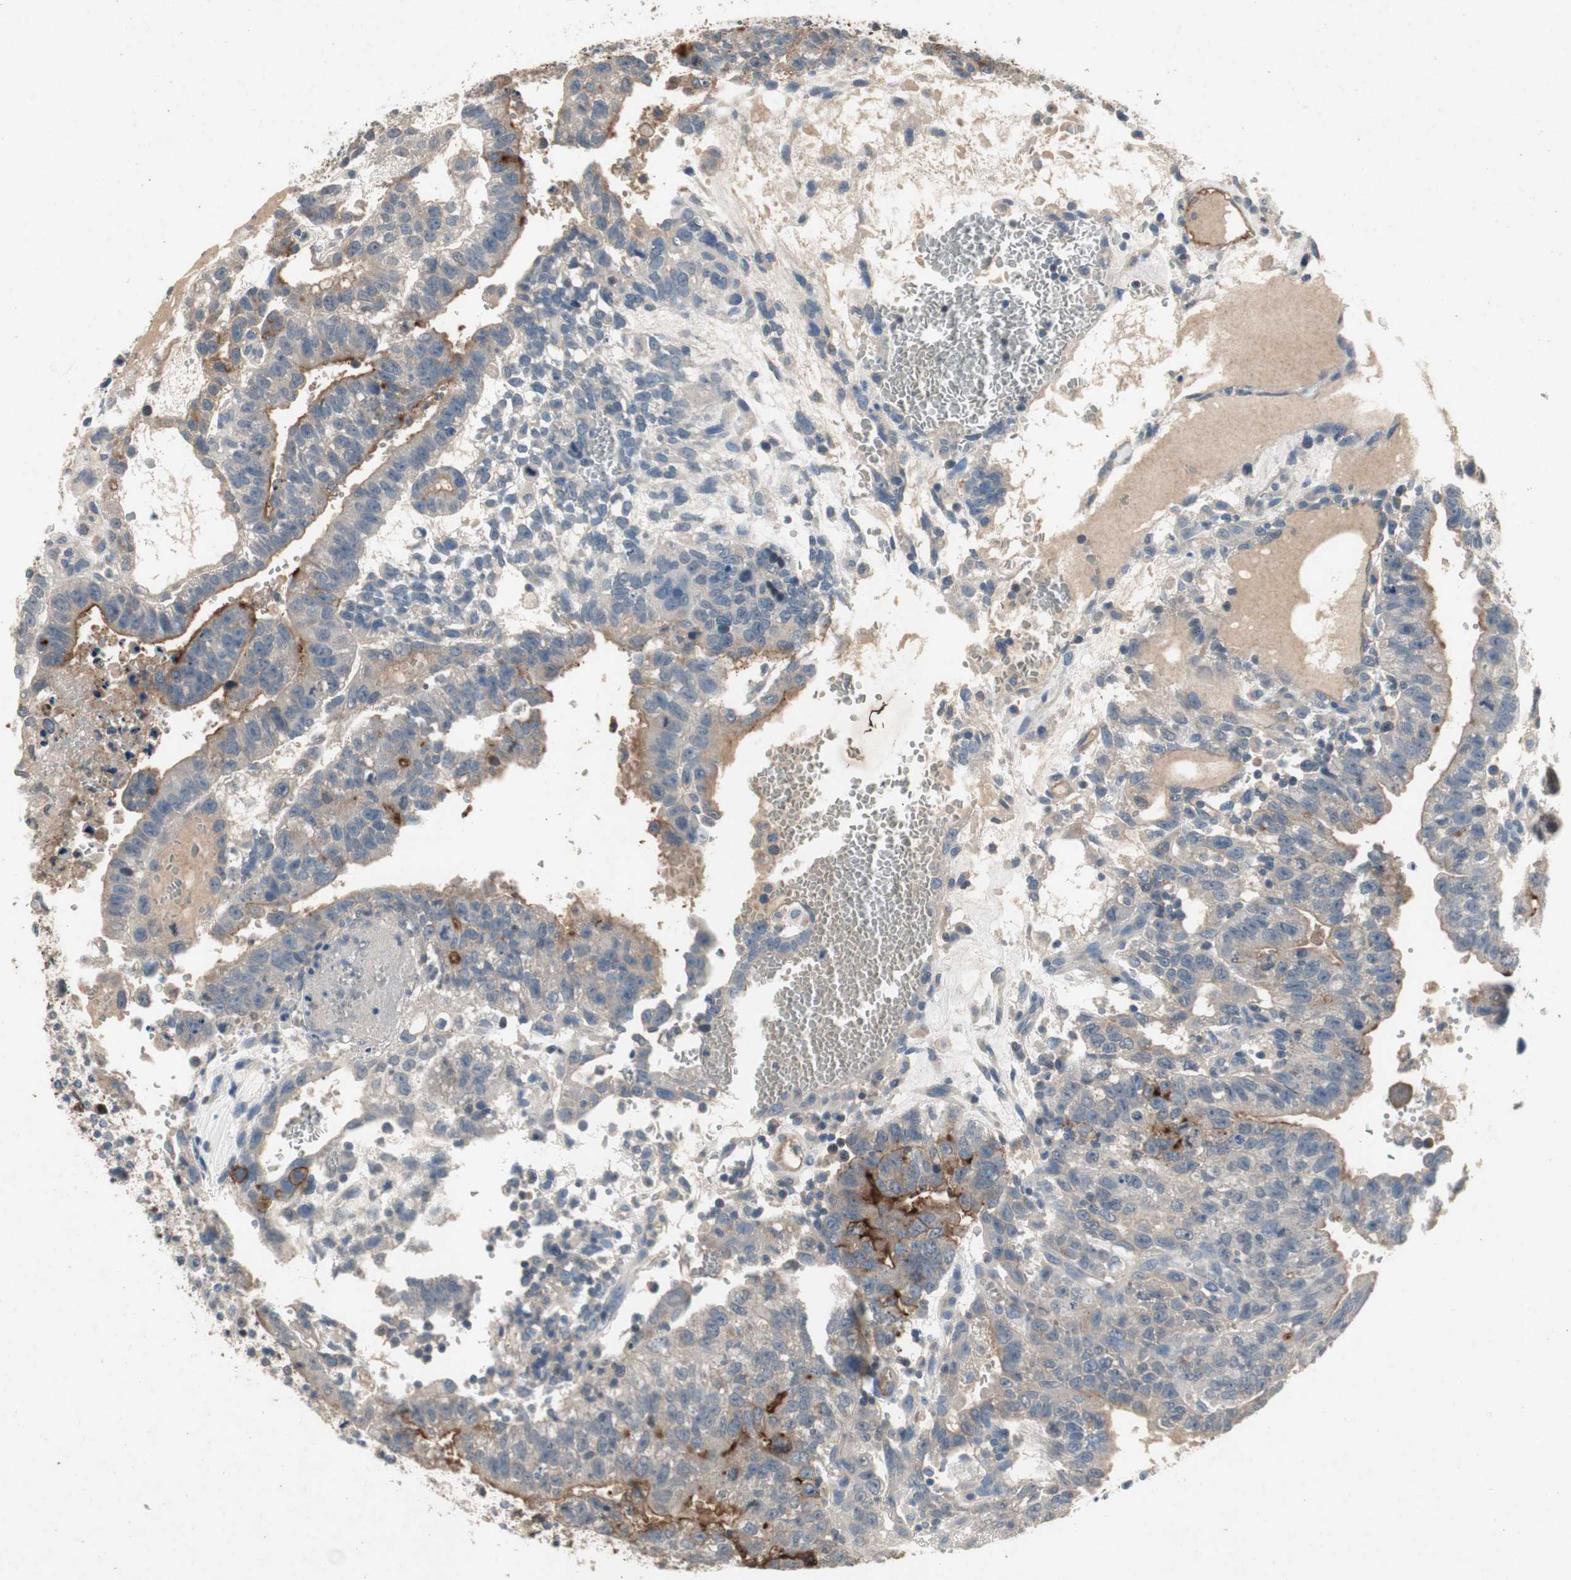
{"staining": {"intensity": "negative", "quantity": "none", "location": "none"}, "tissue": "testis cancer", "cell_type": "Tumor cells", "image_type": "cancer", "snomed": [{"axis": "morphology", "description": "Seminoma, NOS"}, {"axis": "morphology", "description": "Carcinoma, Embryonal, NOS"}, {"axis": "topography", "description": "Testis"}], "caption": "Immunohistochemical staining of seminoma (testis) reveals no significant expression in tumor cells.", "gene": "ALPL", "patient": {"sex": "male", "age": 52}}